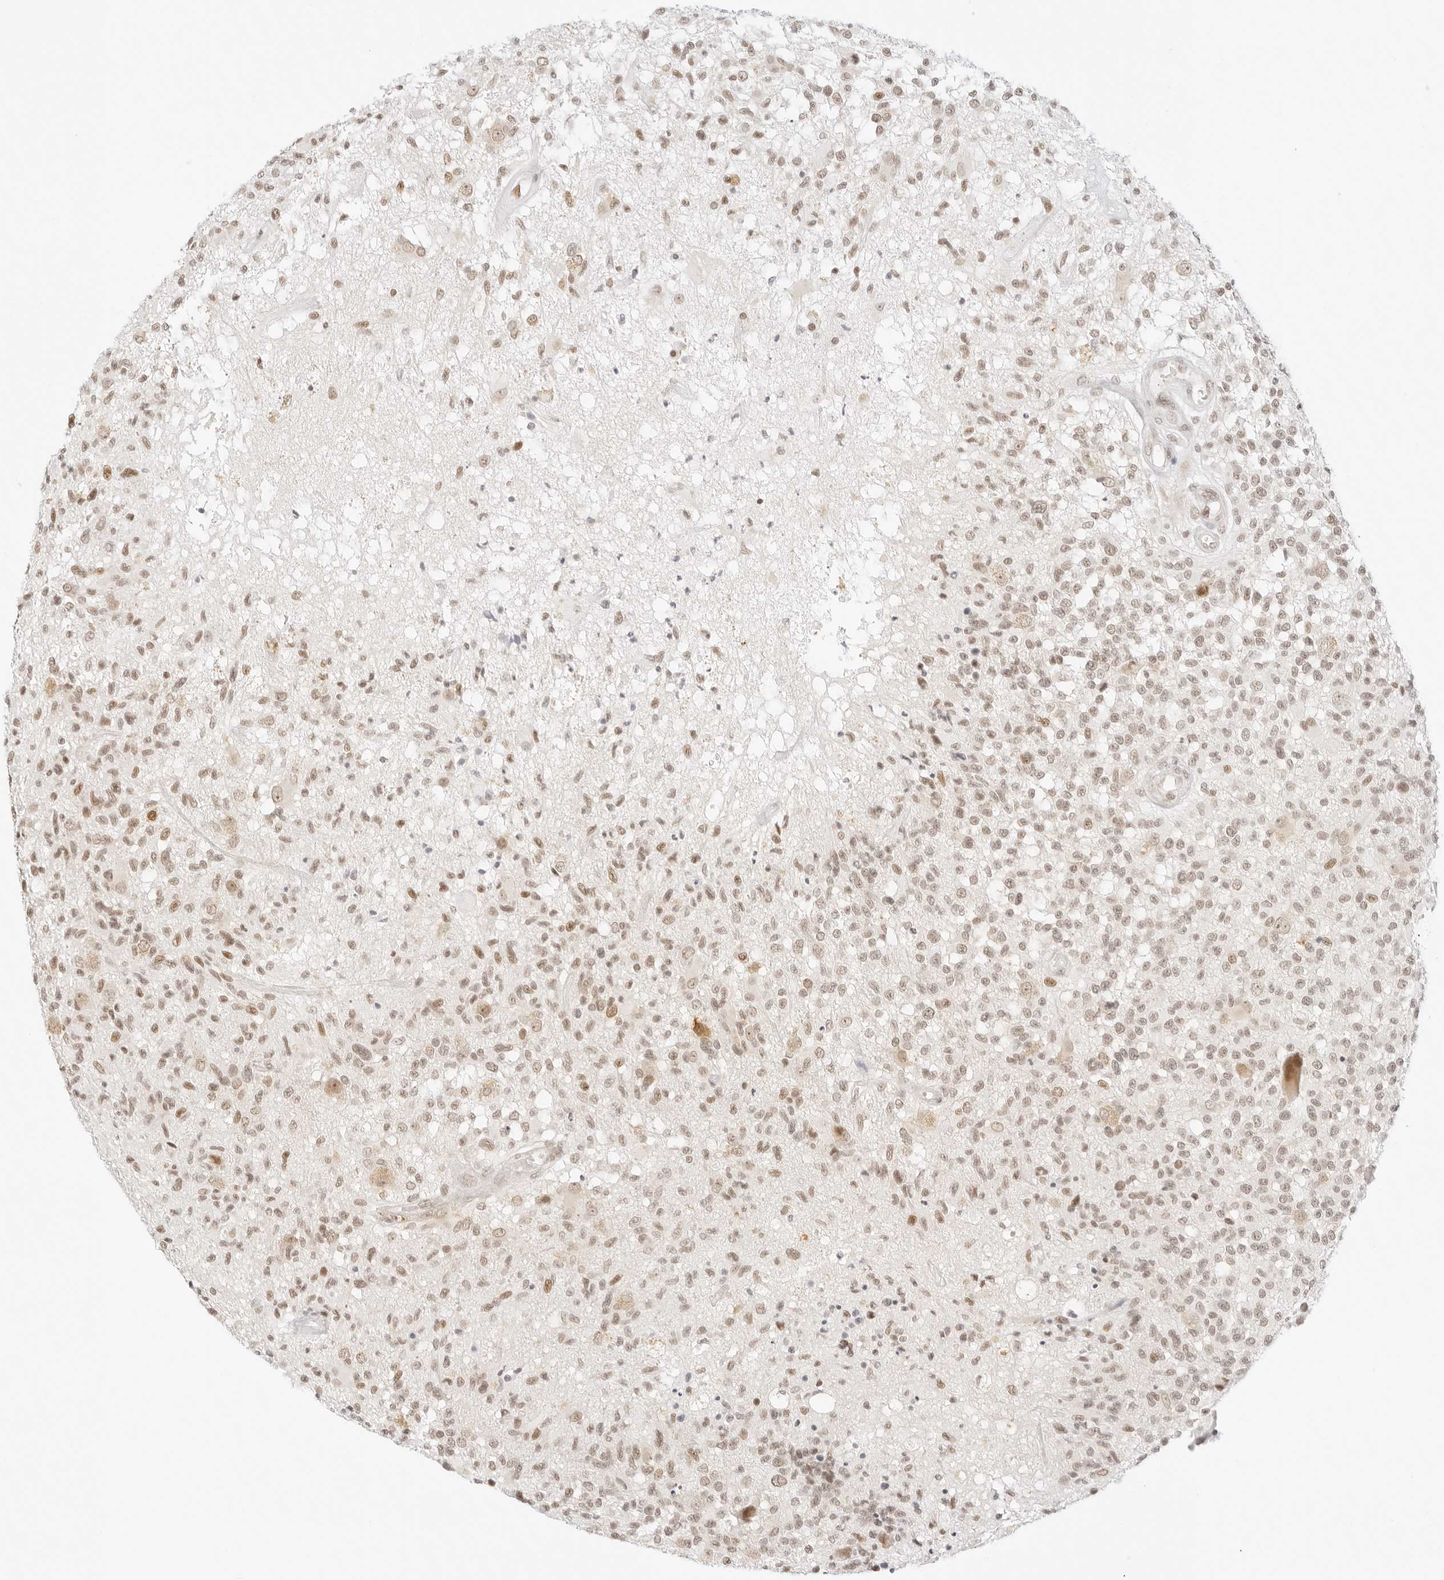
{"staining": {"intensity": "weak", "quantity": ">75%", "location": "nuclear"}, "tissue": "glioma", "cell_type": "Tumor cells", "image_type": "cancer", "snomed": [{"axis": "morphology", "description": "Glioma, malignant, High grade"}, {"axis": "morphology", "description": "Glioblastoma, NOS"}, {"axis": "topography", "description": "Brain"}], "caption": "Immunohistochemistry (IHC) image of glioblastoma stained for a protein (brown), which displays low levels of weak nuclear positivity in about >75% of tumor cells.", "gene": "GNAS", "patient": {"sex": "male", "age": 60}}